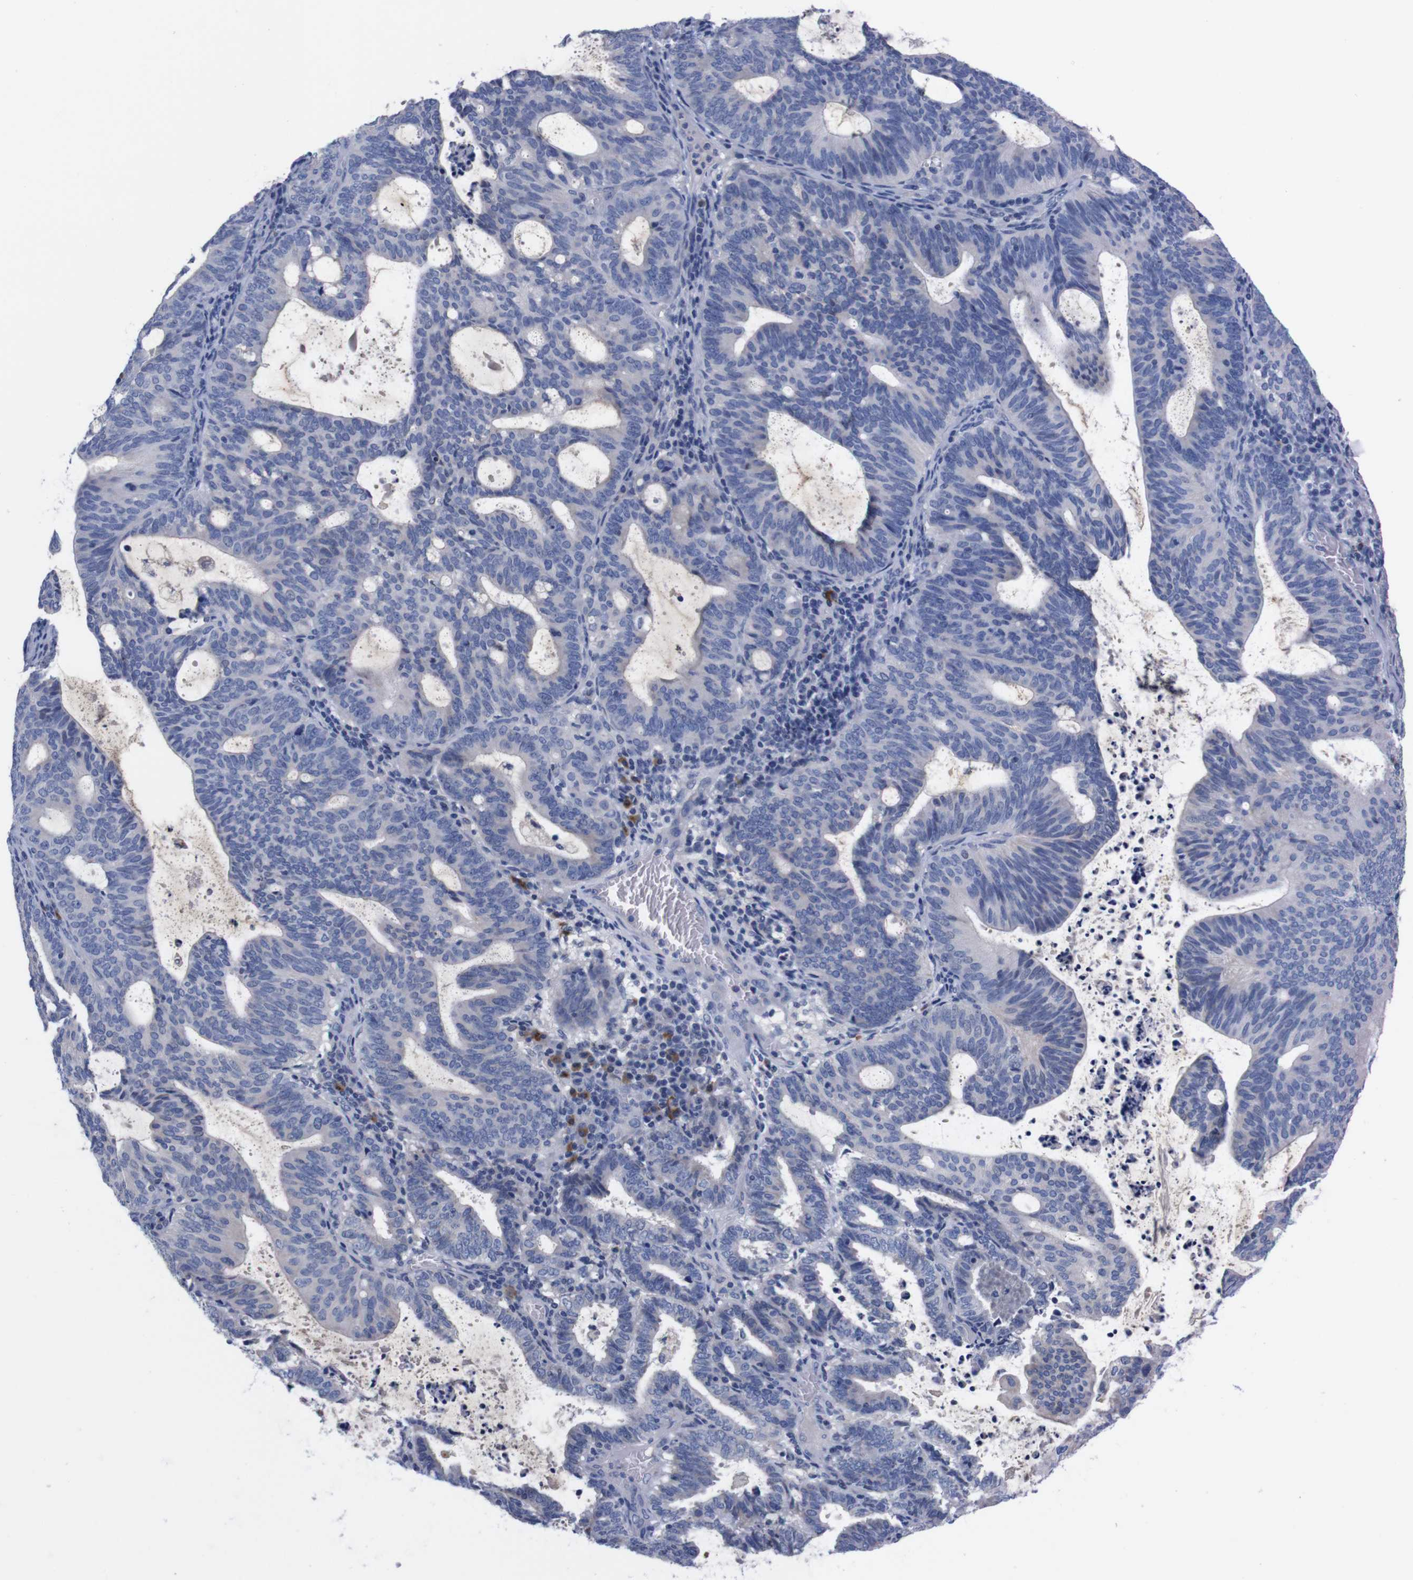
{"staining": {"intensity": "negative", "quantity": "none", "location": "none"}, "tissue": "endometrial cancer", "cell_type": "Tumor cells", "image_type": "cancer", "snomed": [{"axis": "morphology", "description": "Adenocarcinoma, NOS"}, {"axis": "topography", "description": "Uterus"}], "caption": "The immunohistochemistry (IHC) photomicrograph has no significant positivity in tumor cells of endometrial adenocarcinoma tissue. (DAB IHC with hematoxylin counter stain).", "gene": "FAM210A", "patient": {"sex": "female", "age": 83}}